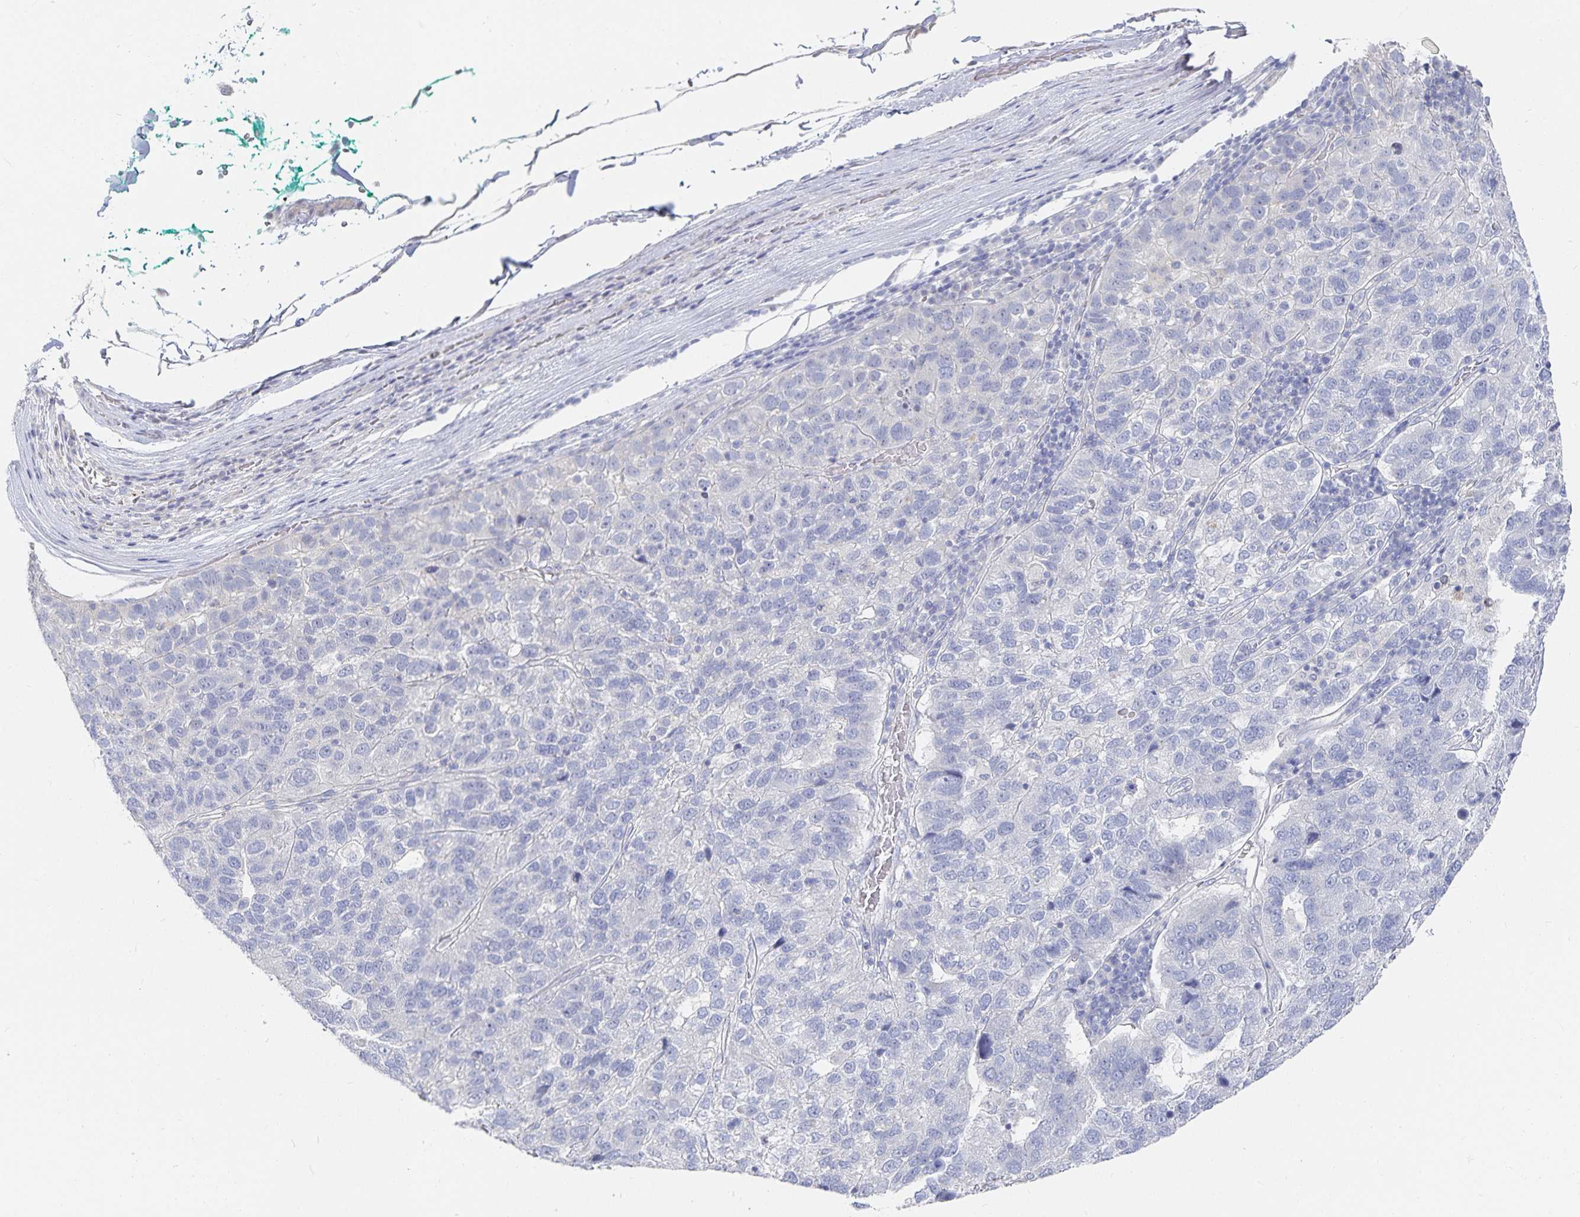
{"staining": {"intensity": "negative", "quantity": "none", "location": "none"}, "tissue": "pancreatic cancer", "cell_type": "Tumor cells", "image_type": "cancer", "snomed": [{"axis": "morphology", "description": "Adenocarcinoma, NOS"}, {"axis": "topography", "description": "Pancreas"}], "caption": "Immunohistochemical staining of adenocarcinoma (pancreatic) displays no significant expression in tumor cells.", "gene": "DNAH9", "patient": {"sex": "female", "age": 61}}